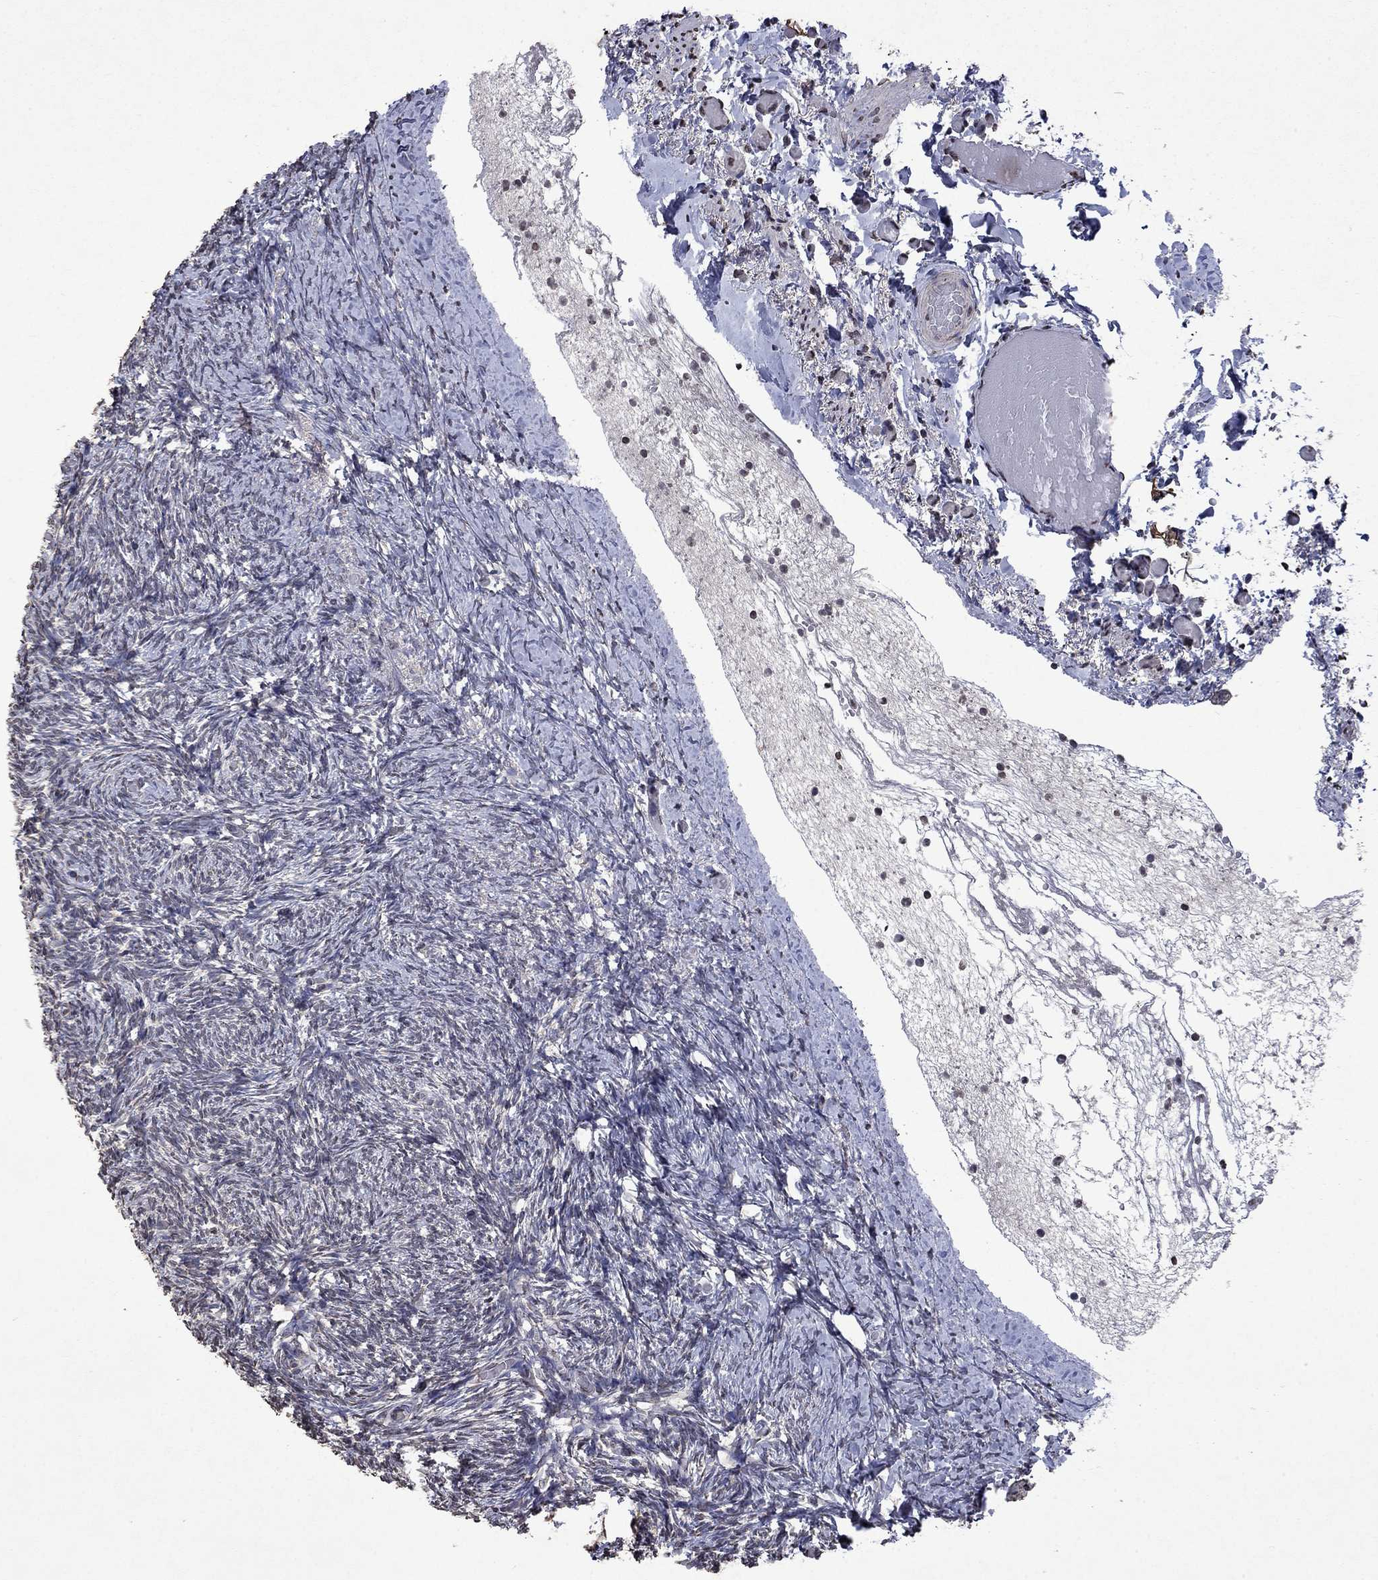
{"staining": {"intensity": "weak", "quantity": "25%-75%", "location": "cytoplasmic/membranous"}, "tissue": "ovary", "cell_type": "Follicle cells", "image_type": "normal", "snomed": [{"axis": "morphology", "description": "Normal tissue, NOS"}, {"axis": "topography", "description": "Ovary"}], "caption": "This is a photomicrograph of IHC staining of benign ovary, which shows weak expression in the cytoplasmic/membranous of follicle cells.", "gene": "TTC38", "patient": {"sex": "female", "age": 39}}